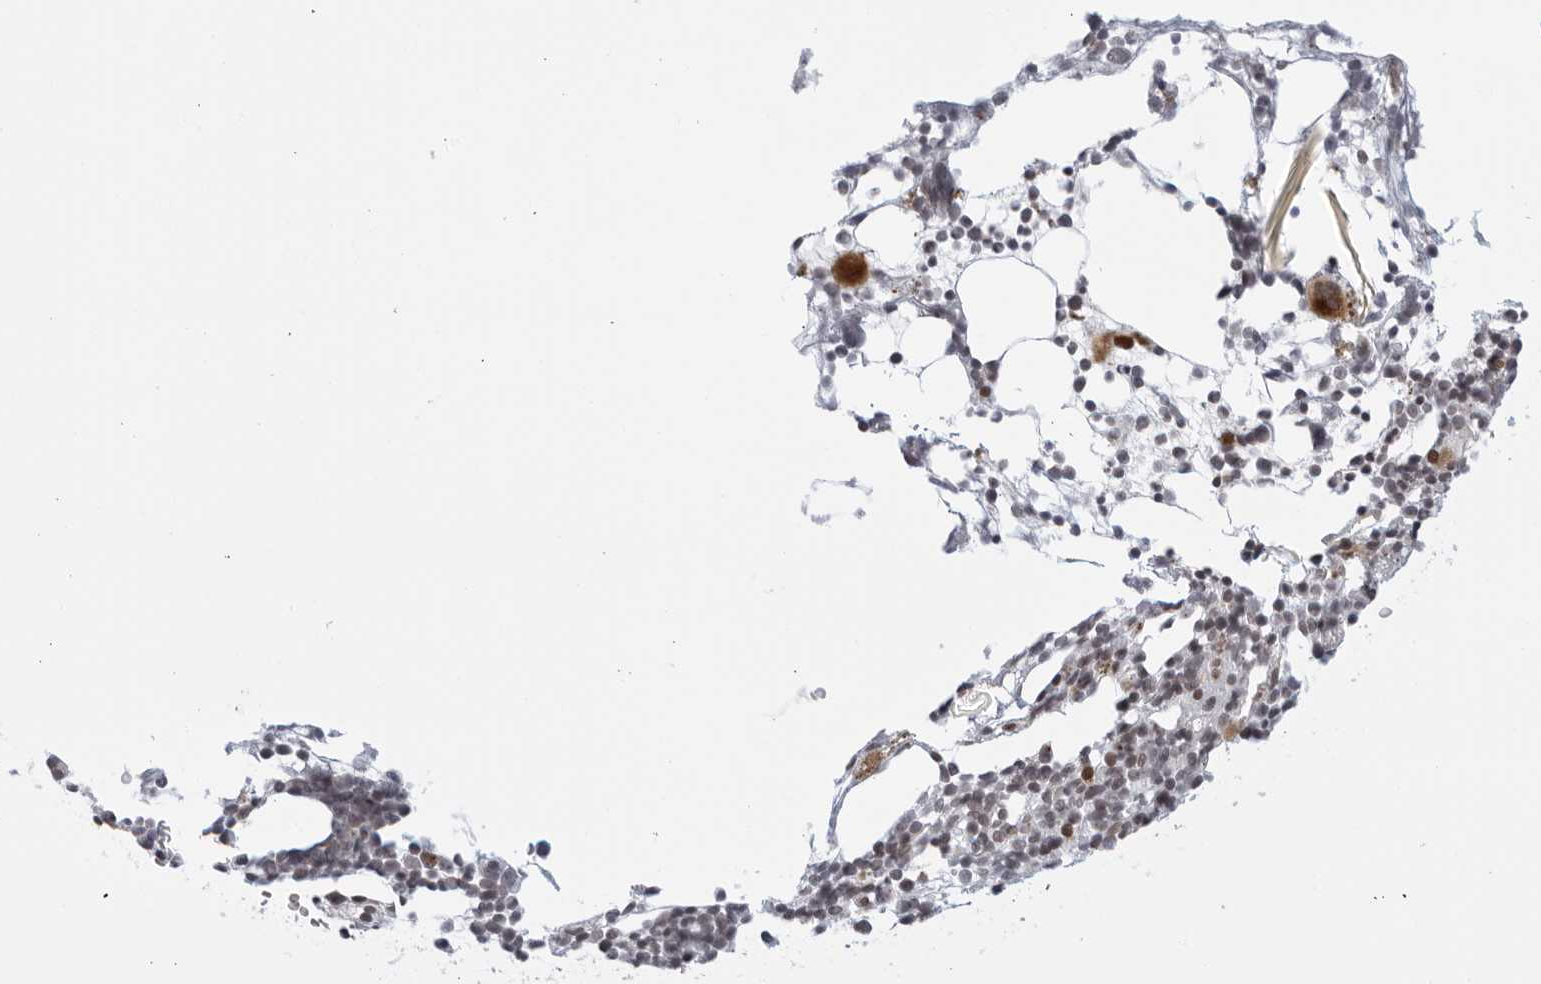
{"staining": {"intensity": "moderate", "quantity": "<25%", "location": "cytoplasmic/membranous"}, "tissue": "bone marrow", "cell_type": "Hematopoietic cells", "image_type": "normal", "snomed": [{"axis": "morphology", "description": "Normal tissue, NOS"}, {"axis": "morphology", "description": "Inflammation, NOS"}, {"axis": "topography", "description": "Bone marrow"}], "caption": "Bone marrow stained for a protein (brown) exhibits moderate cytoplasmic/membranous positive staining in about <25% of hematopoietic cells.", "gene": "RAB11FIP3", "patient": {"sex": "male", "age": 44}}